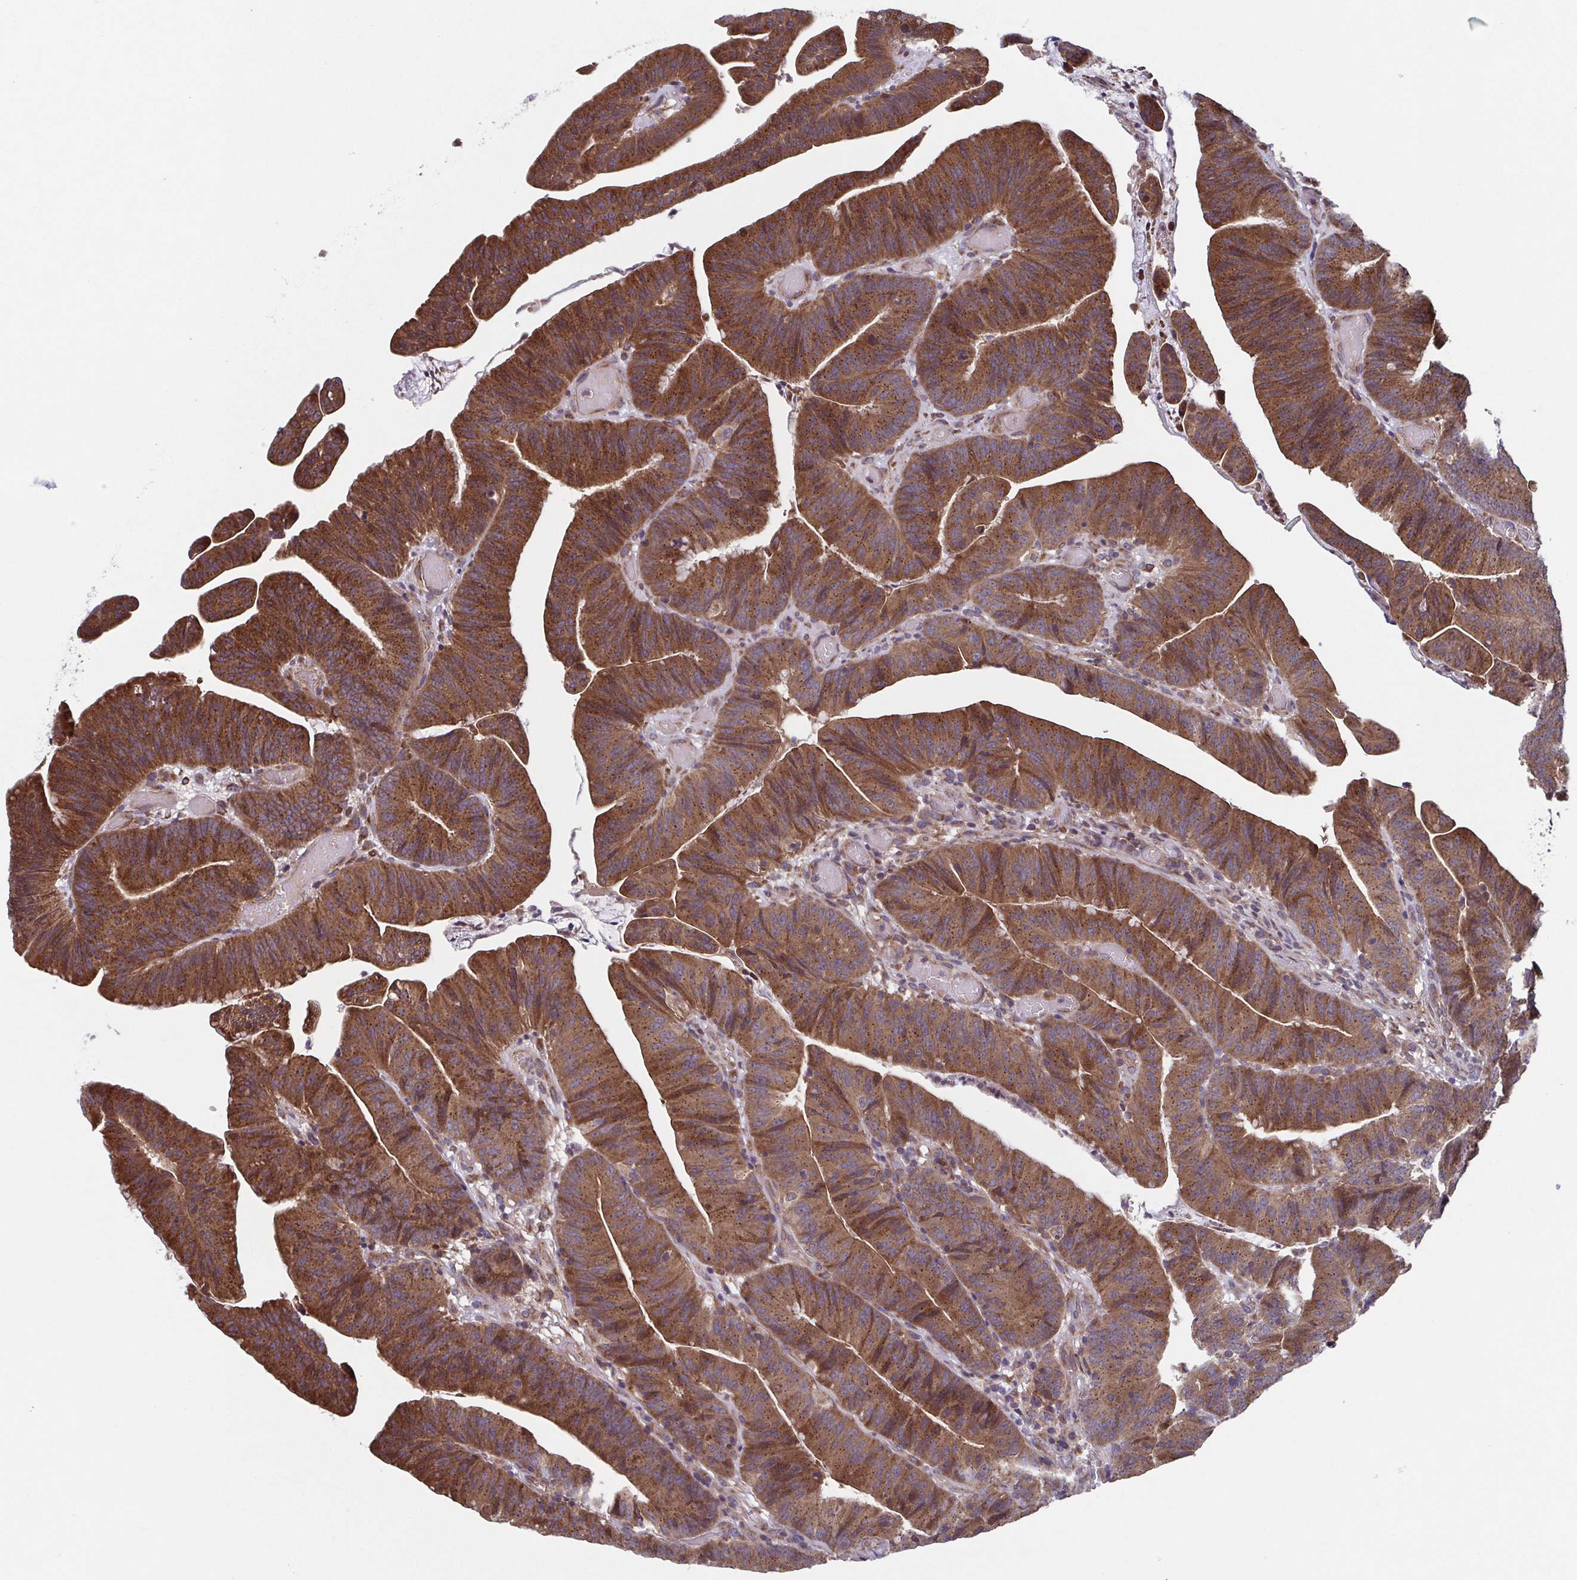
{"staining": {"intensity": "moderate", "quantity": ">75%", "location": "cytoplasmic/membranous"}, "tissue": "colorectal cancer", "cell_type": "Tumor cells", "image_type": "cancer", "snomed": [{"axis": "morphology", "description": "Adenocarcinoma, NOS"}, {"axis": "topography", "description": "Colon"}], "caption": "Brown immunohistochemical staining in human colorectal adenocarcinoma shows moderate cytoplasmic/membranous staining in about >75% of tumor cells. The protein of interest is stained brown, and the nuclei are stained in blue (DAB (3,3'-diaminobenzidine) IHC with brightfield microscopy, high magnification).", "gene": "COPB1", "patient": {"sex": "female", "age": 78}}